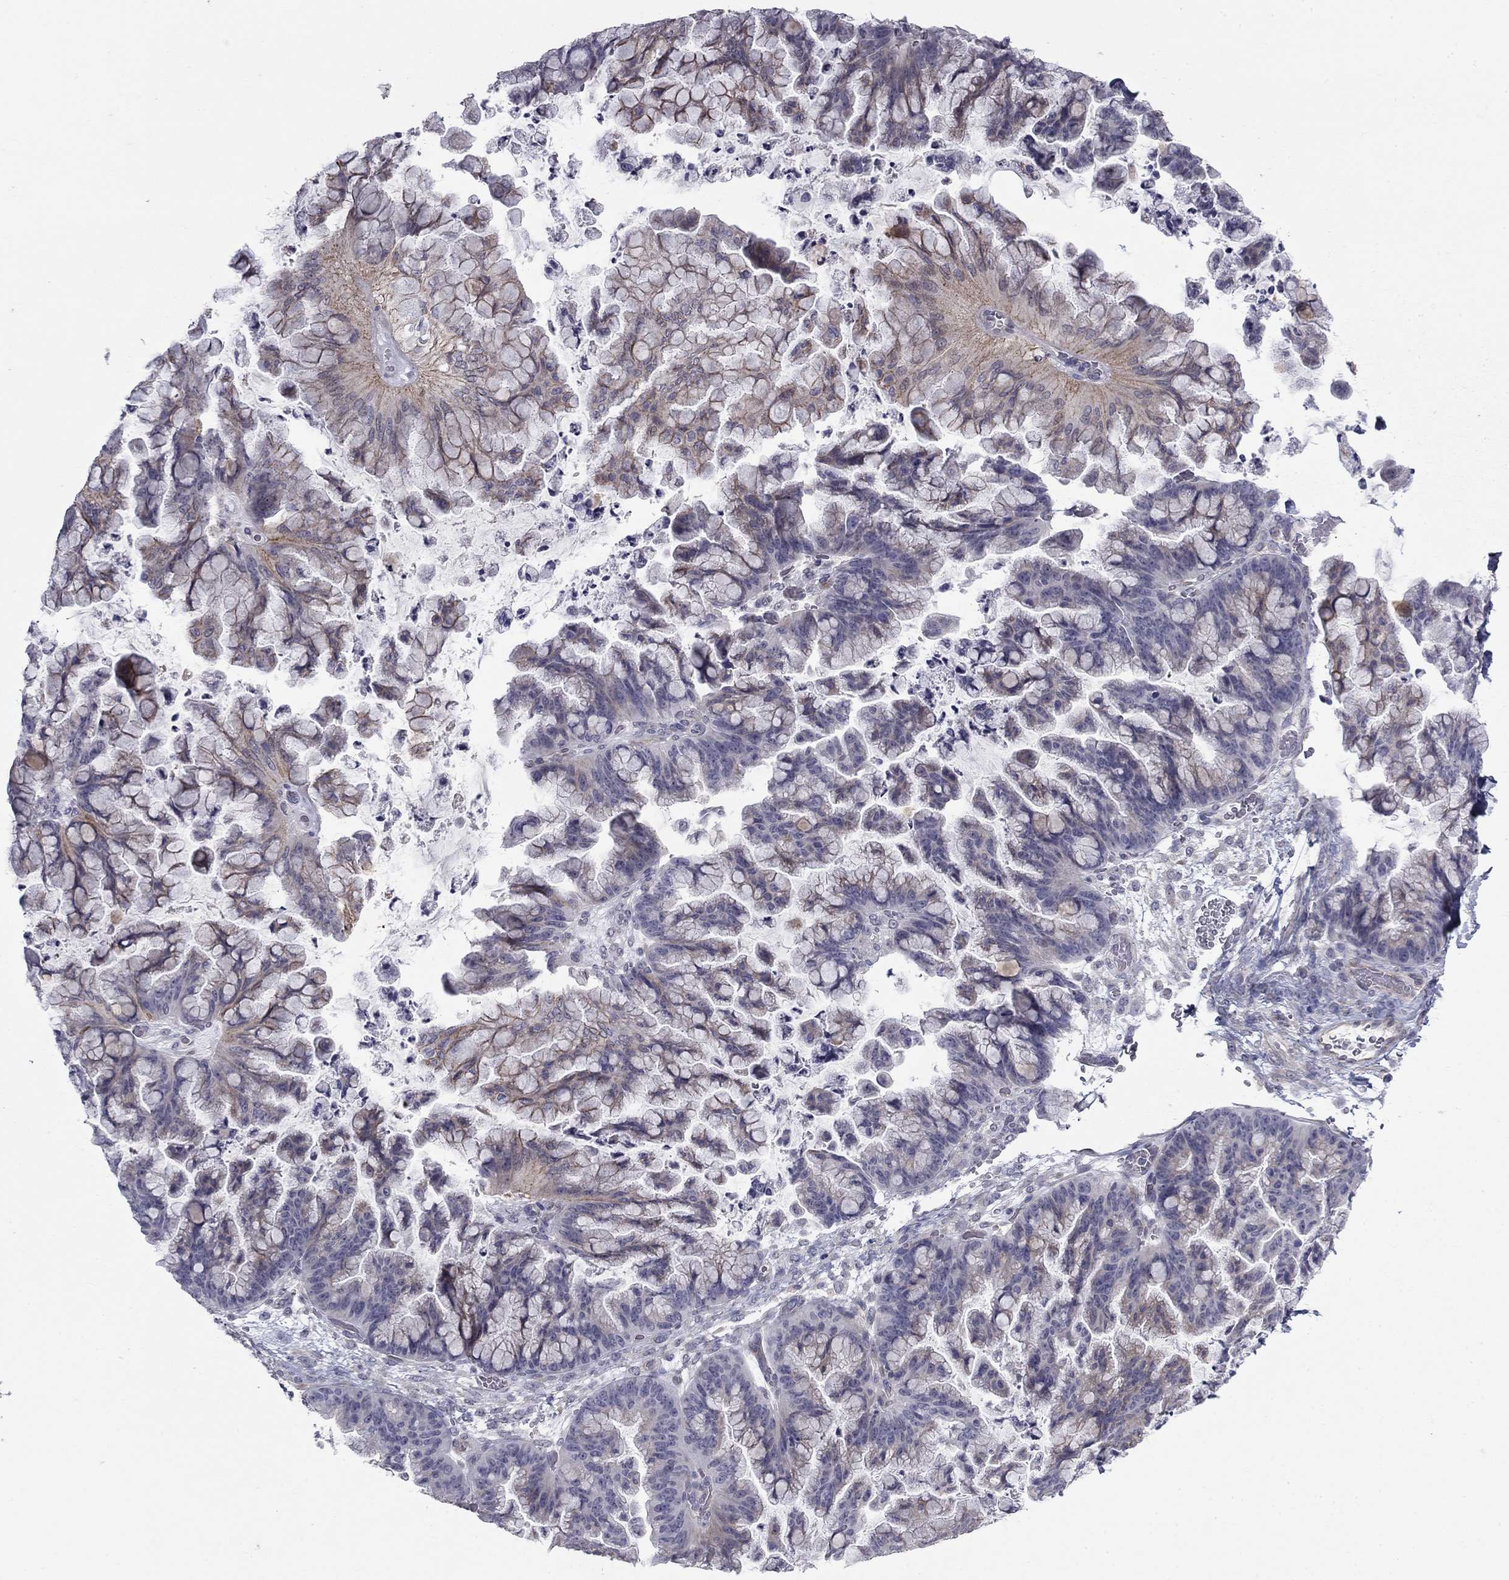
{"staining": {"intensity": "moderate", "quantity": "25%-75%", "location": "cytoplasmic/membranous"}, "tissue": "ovarian cancer", "cell_type": "Tumor cells", "image_type": "cancer", "snomed": [{"axis": "morphology", "description": "Cystadenocarcinoma, mucinous, NOS"}, {"axis": "topography", "description": "Ovary"}], "caption": "Immunohistochemical staining of ovarian mucinous cystadenocarcinoma demonstrates medium levels of moderate cytoplasmic/membranous staining in approximately 25%-75% of tumor cells.", "gene": "PRRT2", "patient": {"sex": "female", "age": 67}}